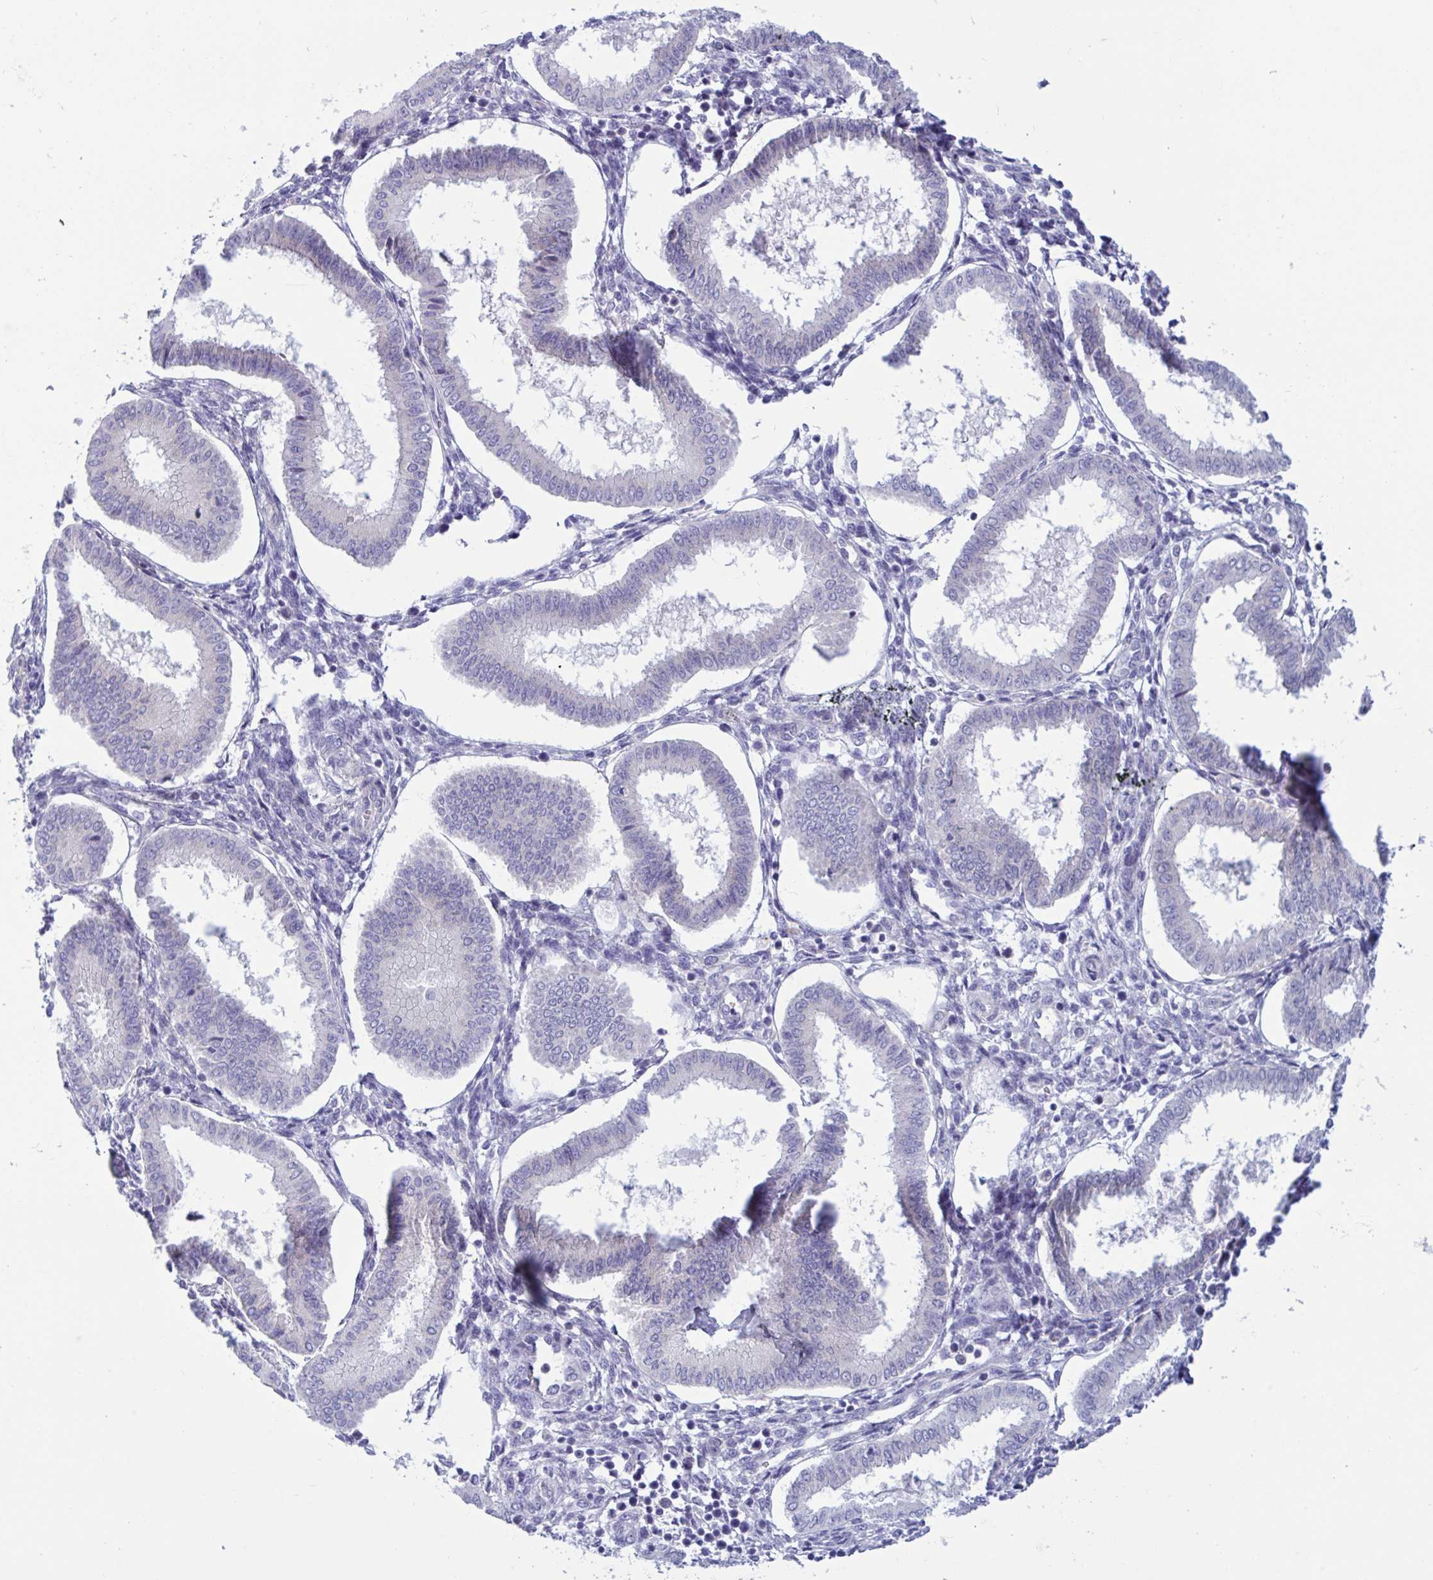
{"staining": {"intensity": "negative", "quantity": "none", "location": "none"}, "tissue": "endometrium", "cell_type": "Cells in endometrial stroma", "image_type": "normal", "snomed": [{"axis": "morphology", "description": "Normal tissue, NOS"}, {"axis": "topography", "description": "Endometrium"}], "caption": "A micrograph of endometrium stained for a protein exhibits no brown staining in cells in endometrial stroma.", "gene": "OXLD1", "patient": {"sex": "female", "age": 24}}